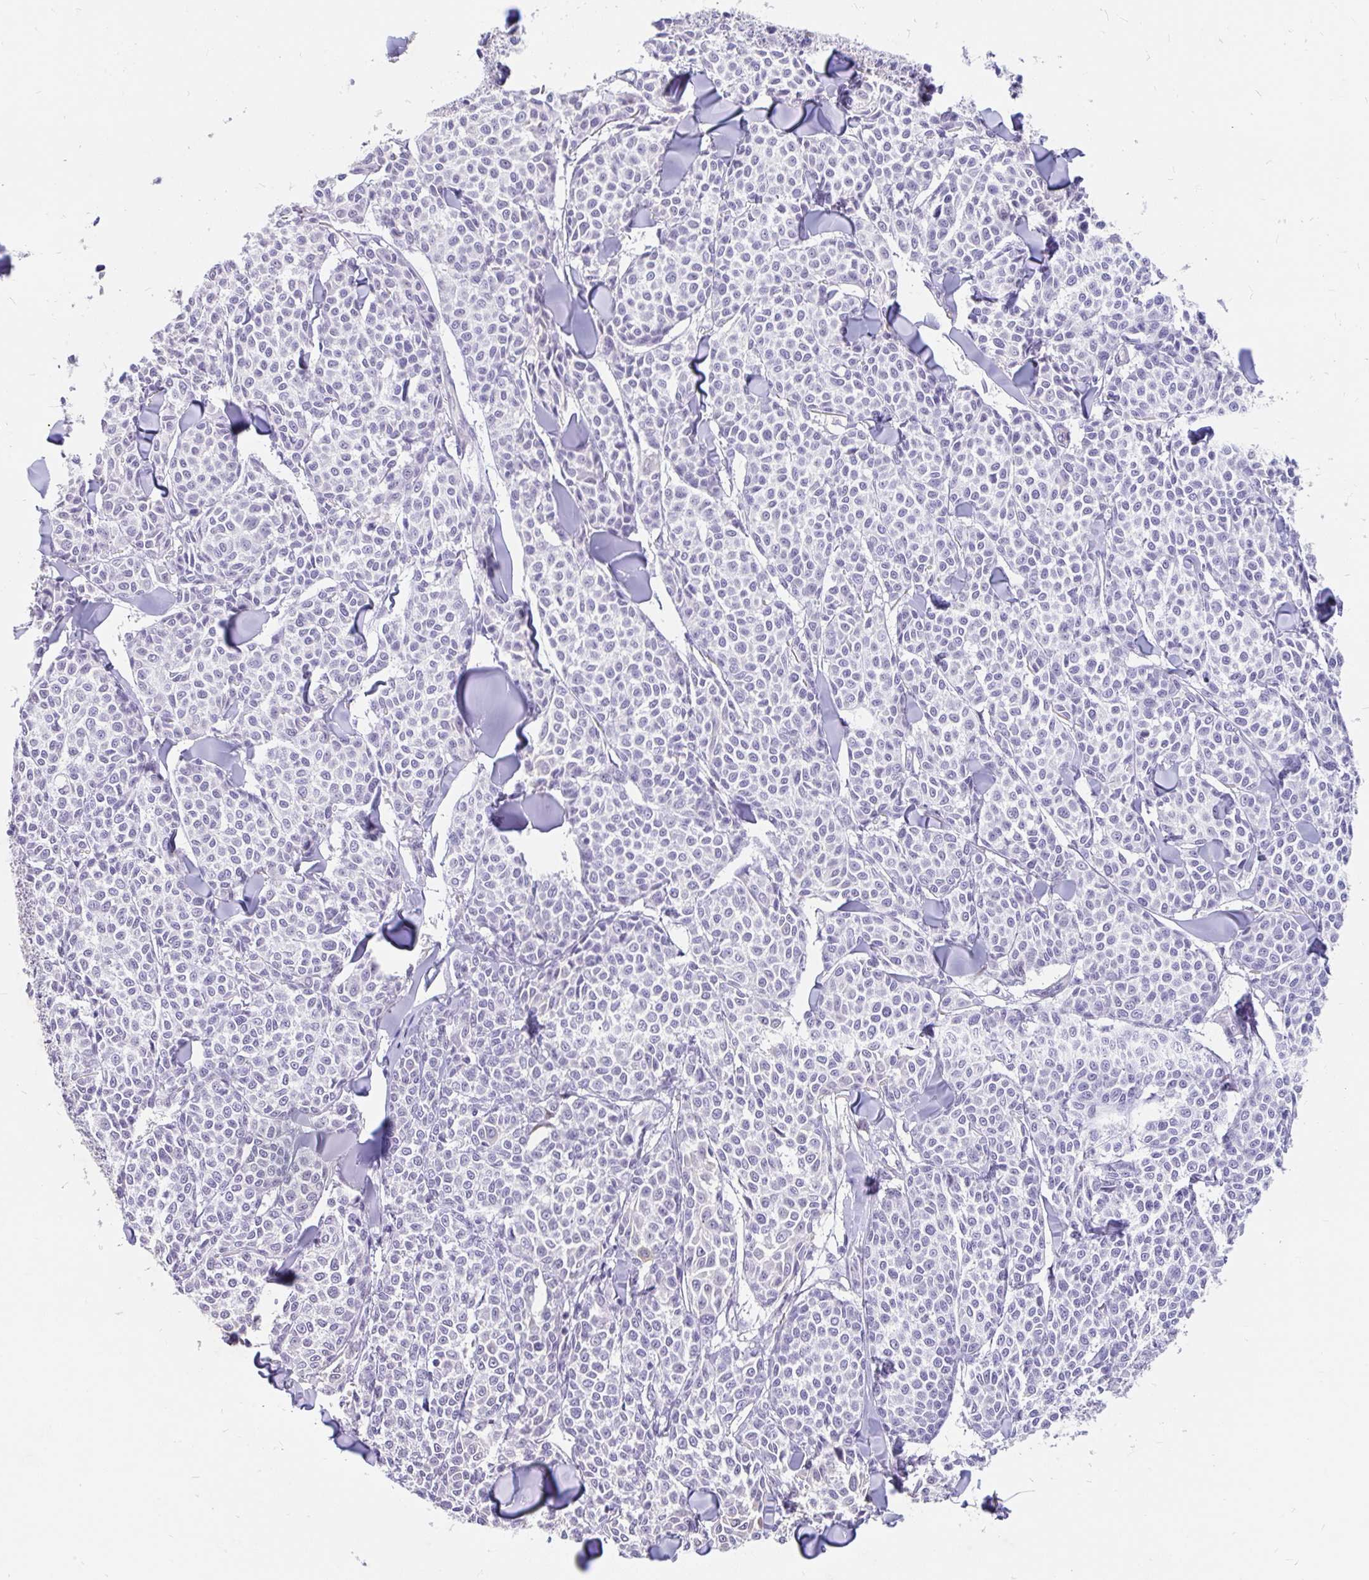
{"staining": {"intensity": "negative", "quantity": "none", "location": "none"}, "tissue": "melanoma", "cell_type": "Tumor cells", "image_type": "cancer", "snomed": [{"axis": "morphology", "description": "Malignant melanoma, NOS"}, {"axis": "topography", "description": "Skin"}], "caption": "This is an immunohistochemistry histopathology image of human malignant melanoma. There is no positivity in tumor cells.", "gene": "EML5", "patient": {"sex": "male", "age": 46}}